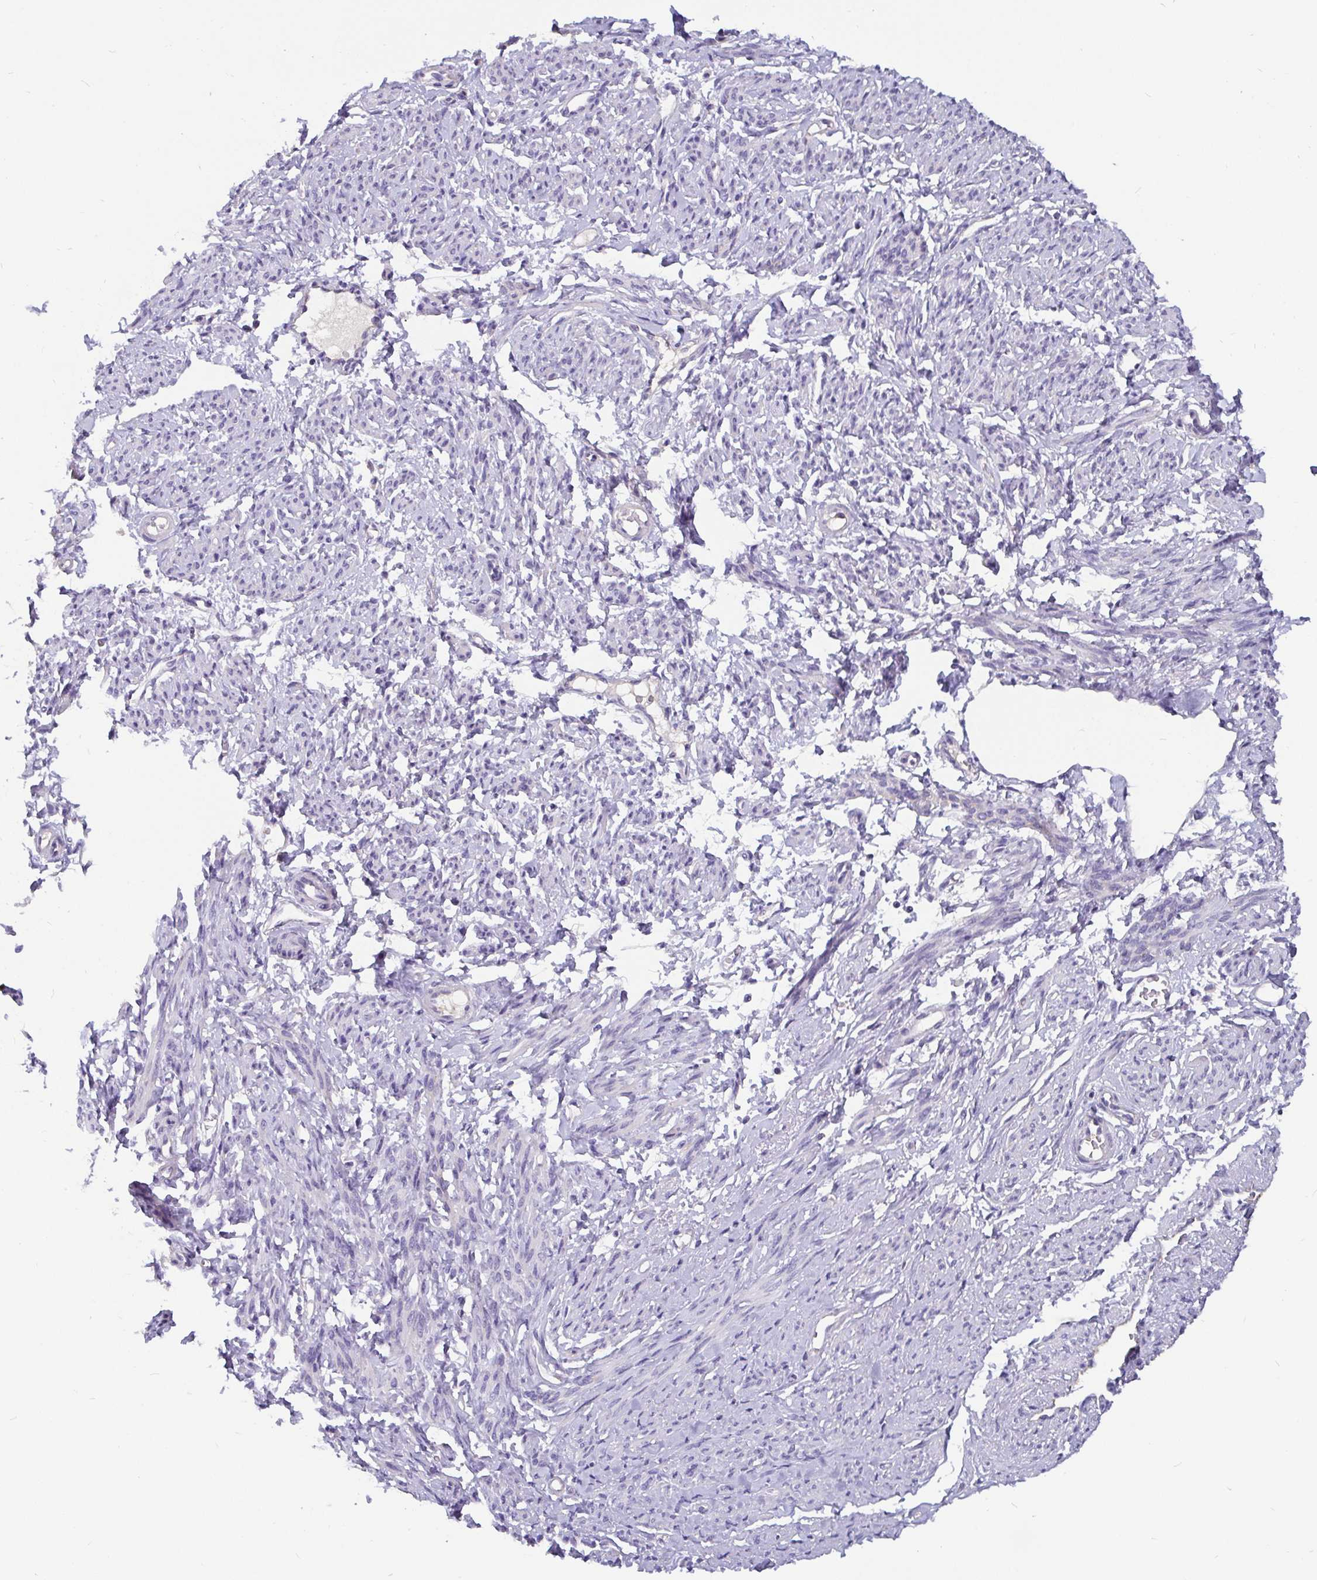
{"staining": {"intensity": "negative", "quantity": "none", "location": "none"}, "tissue": "smooth muscle", "cell_type": "Smooth muscle cells", "image_type": "normal", "snomed": [{"axis": "morphology", "description": "Normal tissue, NOS"}, {"axis": "topography", "description": "Smooth muscle"}], "caption": "IHC histopathology image of normal smooth muscle: smooth muscle stained with DAB (3,3'-diaminobenzidine) reveals no significant protein positivity in smooth muscle cells.", "gene": "ADAMTS6", "patient": {"sex": "female", "age": 65}}